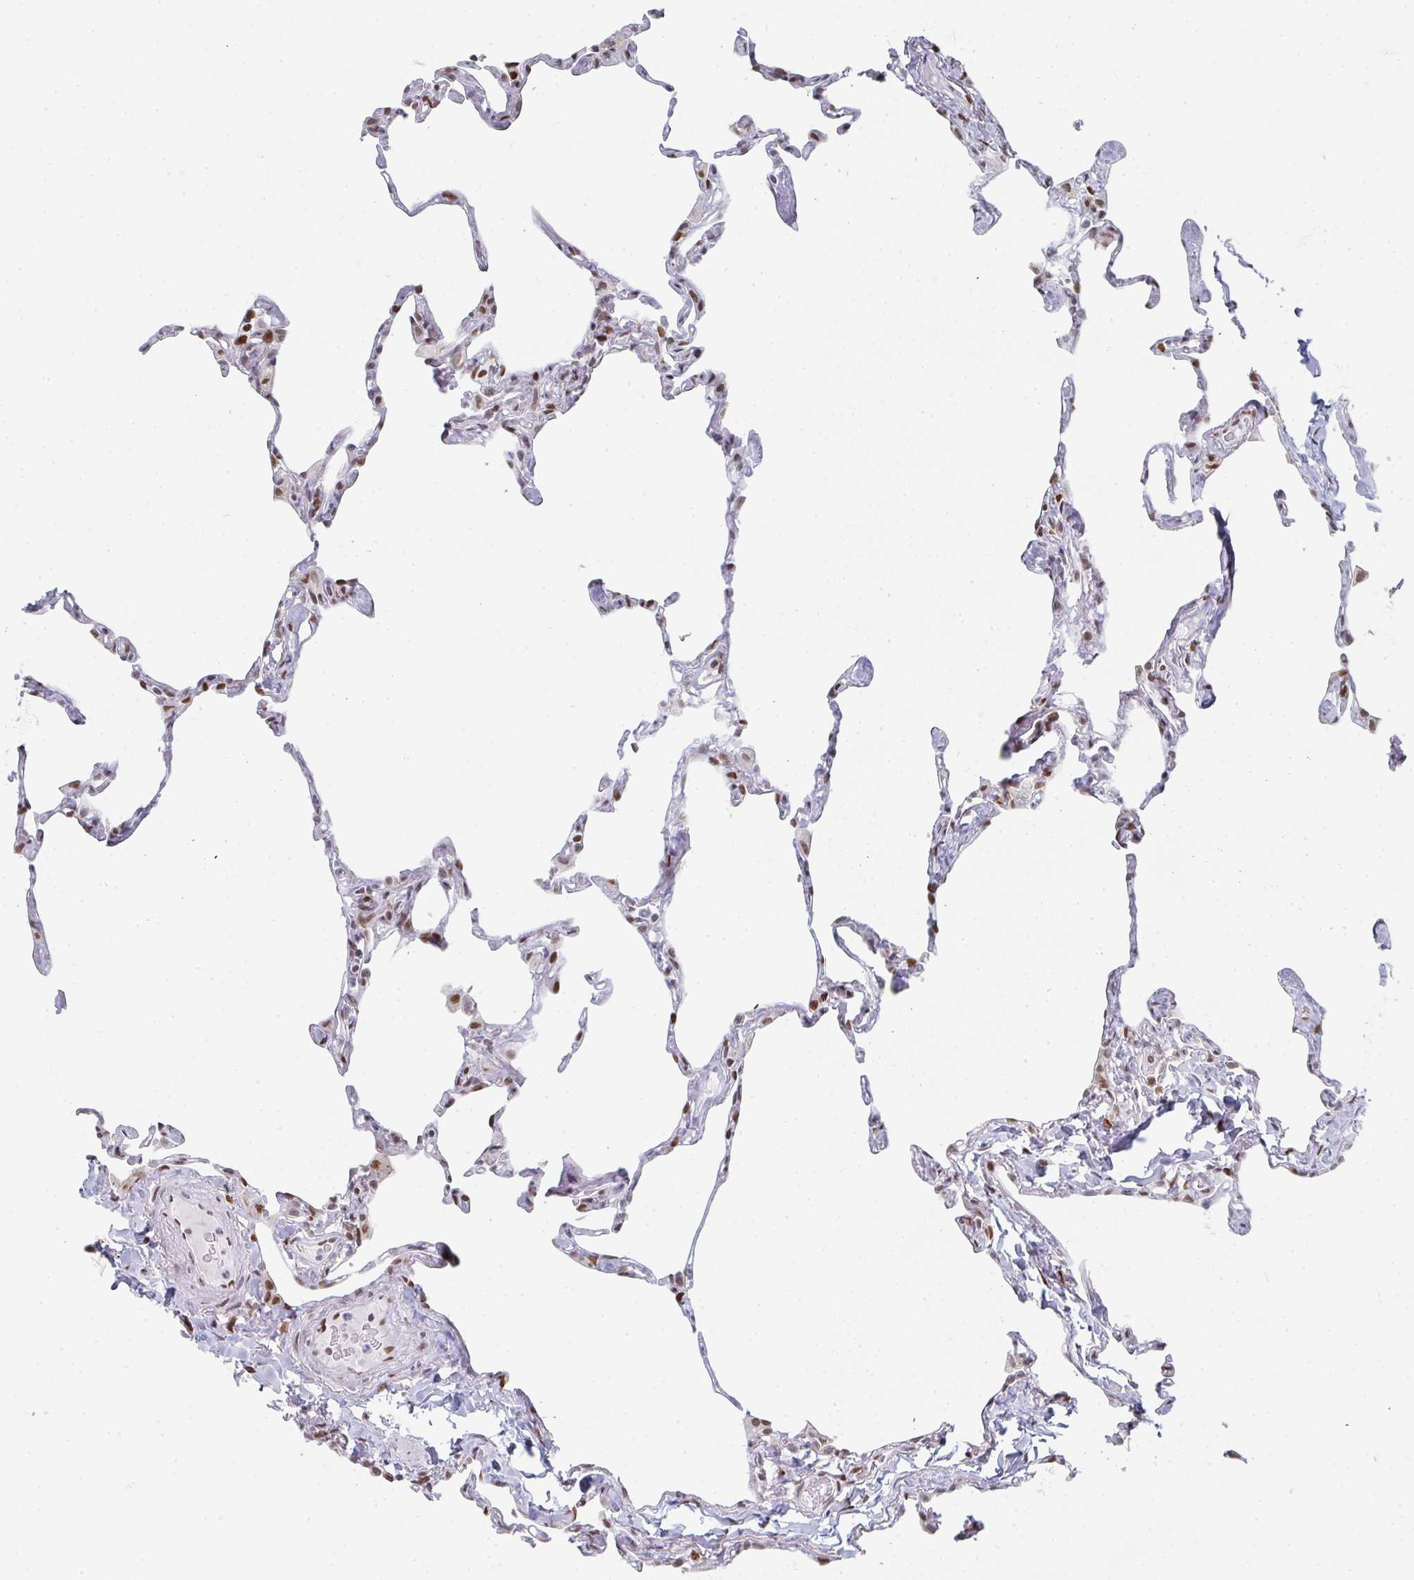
{"staining": {"intensity": "negative", "quantity": "none", "location": "none"}, "tissue": "lung", "cell_type": "Alveolar cells", "image_type": "normal", "snomed": [{"axis": "morphology", "description": "Normal tissue, NOS"}, {"axis": "topography", "description": "Lung"}], "caption": "Lung was stained to show a protein in brown. There is no significant staining in alveolar cells. The staining was performed using DAB to visualize the protein expression in brown, while the nuclei were stained in blue with hematoxylin (Magnification: 20x).", "gene": "POU2AF2", "patient": {"sex": "male", "age": 65}}